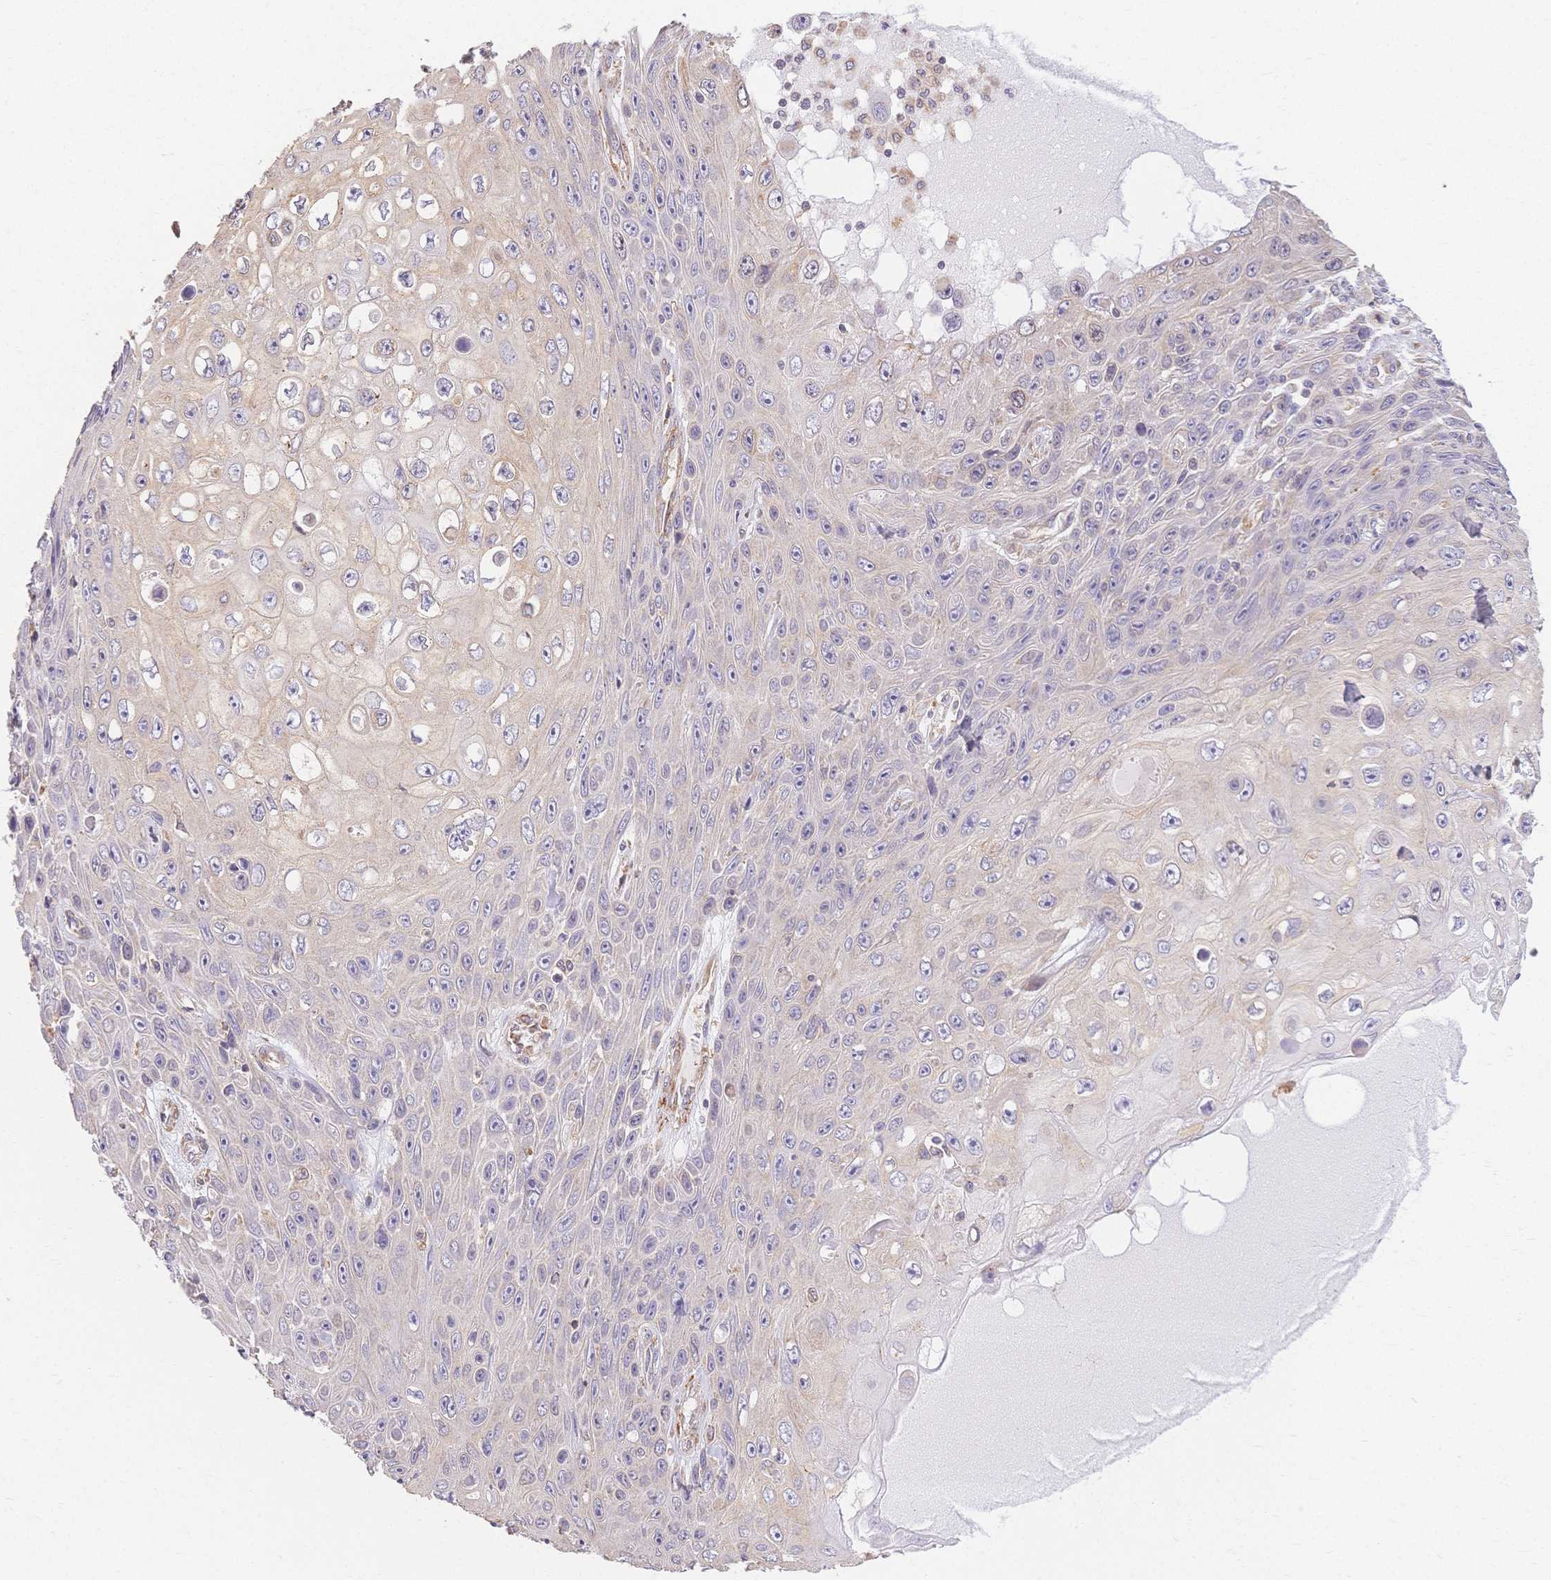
{"staining": {"intensity": "negative", "quantity": "none", "location": "none"}, "tissue": "skin cancer", "cell_type": "Tumor cells", "image_type": "cancer", "snomed": [{"axis": "morphology", "description": "Squamous cell carcinoma, NOS"}, {"axis": "topography", "description": "Skin"}], "caption": "Tumor cells are negative for protein expression in human skin squamous cell carcinoma.", "gene": "HS3ST5", "patient": {"sex": "male", "age": 82}}